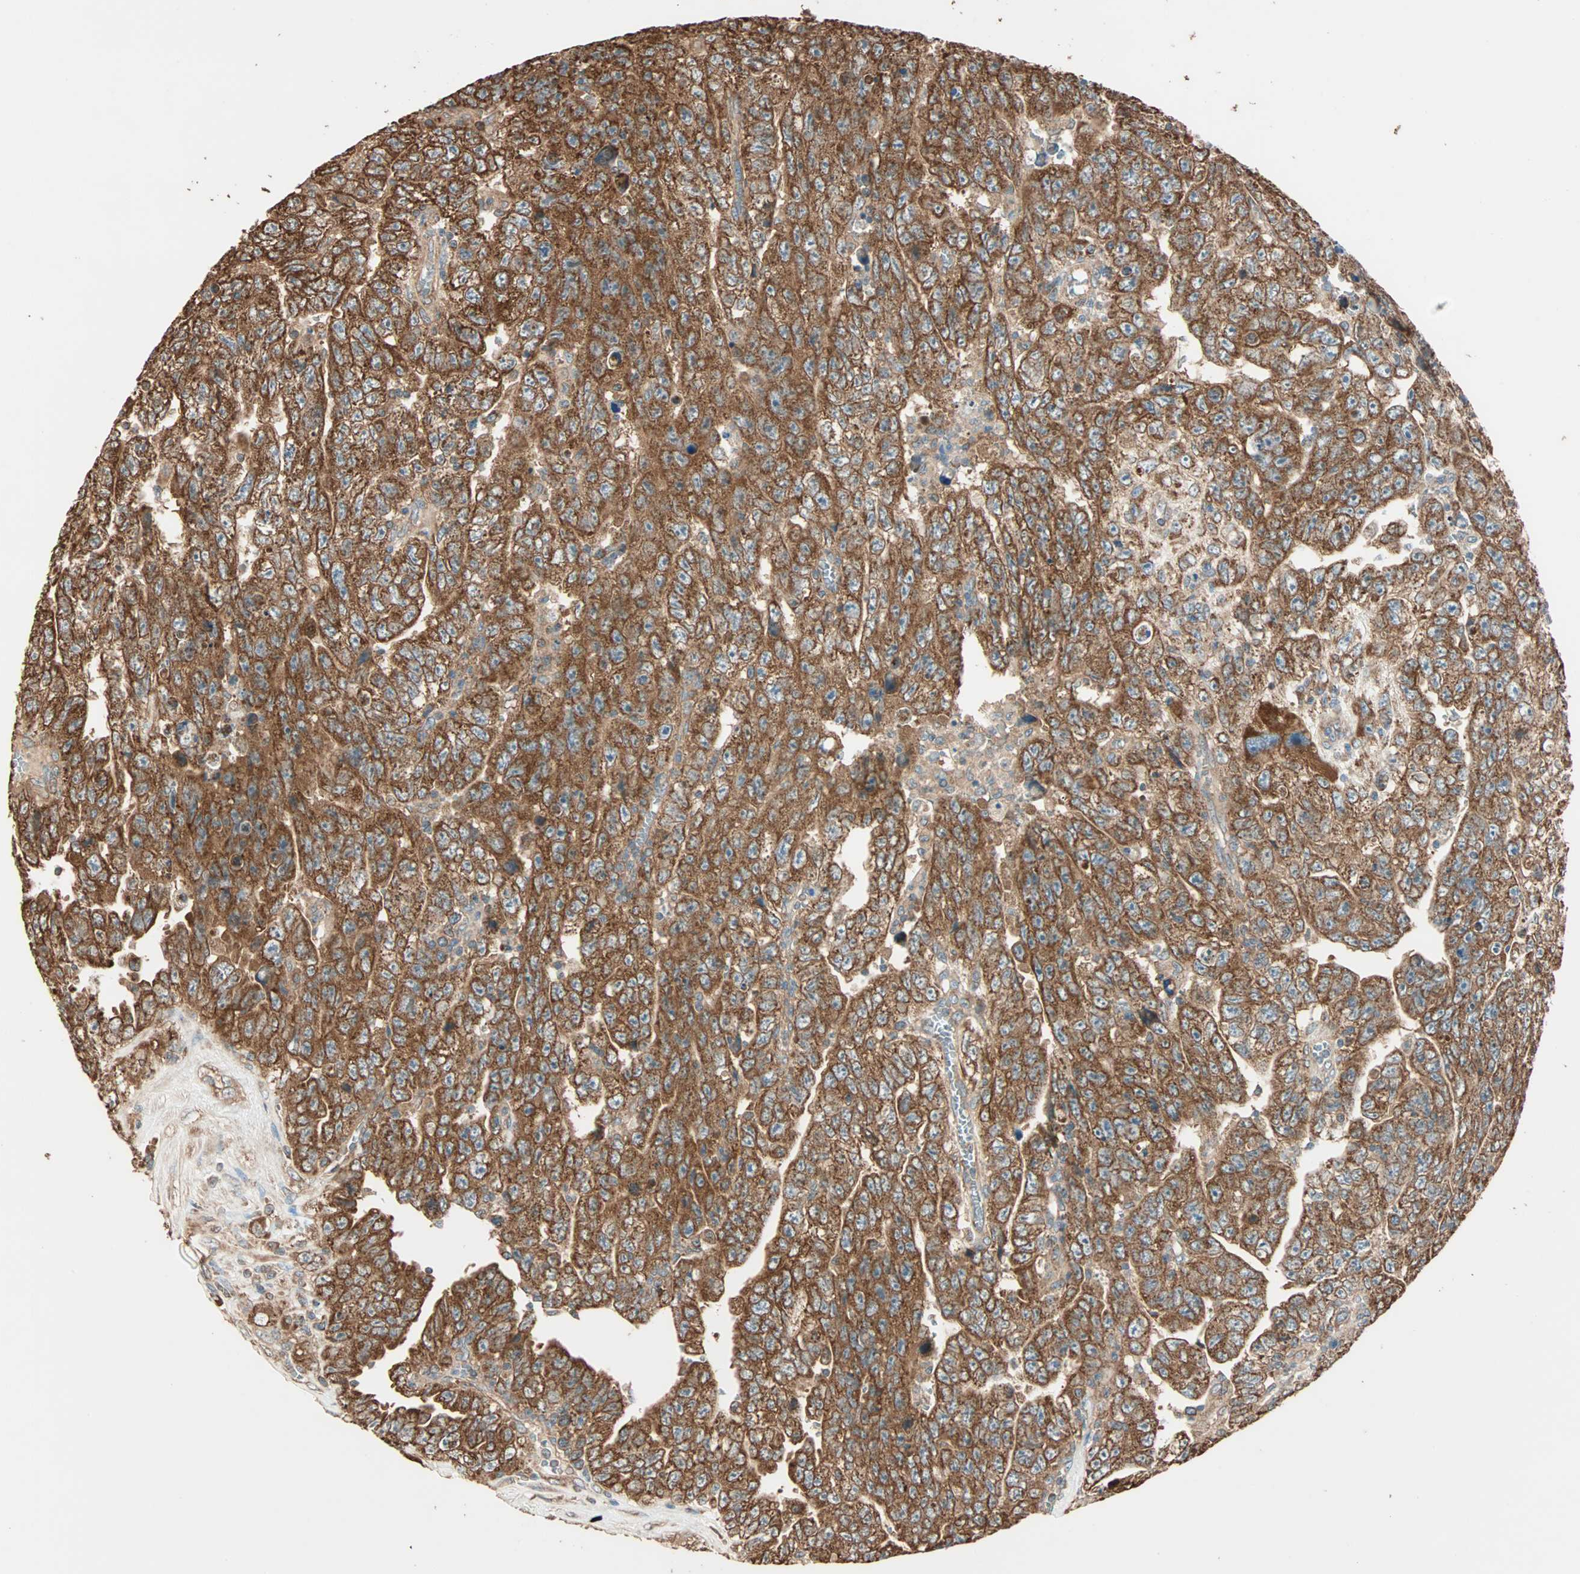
{"staining": {"intensity": "strong", "quantity": ">75%", "location": "cytoplasmic/membranous"}, "tissue": "testis cancer", "cell_type": "Tumor cells", "image_type": "cancer", "snomed": [{"axis": "morphology", "description": "Carcinoma, Embryonal, NOS"}, {"axis": "topography", "description": "Testis"}], "caption": "IHC histopathology image of neoplastic tissue: human testis cancer (embryonal carcinoma) stained using immunohistochemistry (IHC) reveals high levels of strong protein expression localized specifically in the cytoplasmic/membranous of tumor cells, appearing as a cytoplasmic/membranous brown color.", "gene": "EIF4G2", "patient": {"sex": "male", "age": 28}}